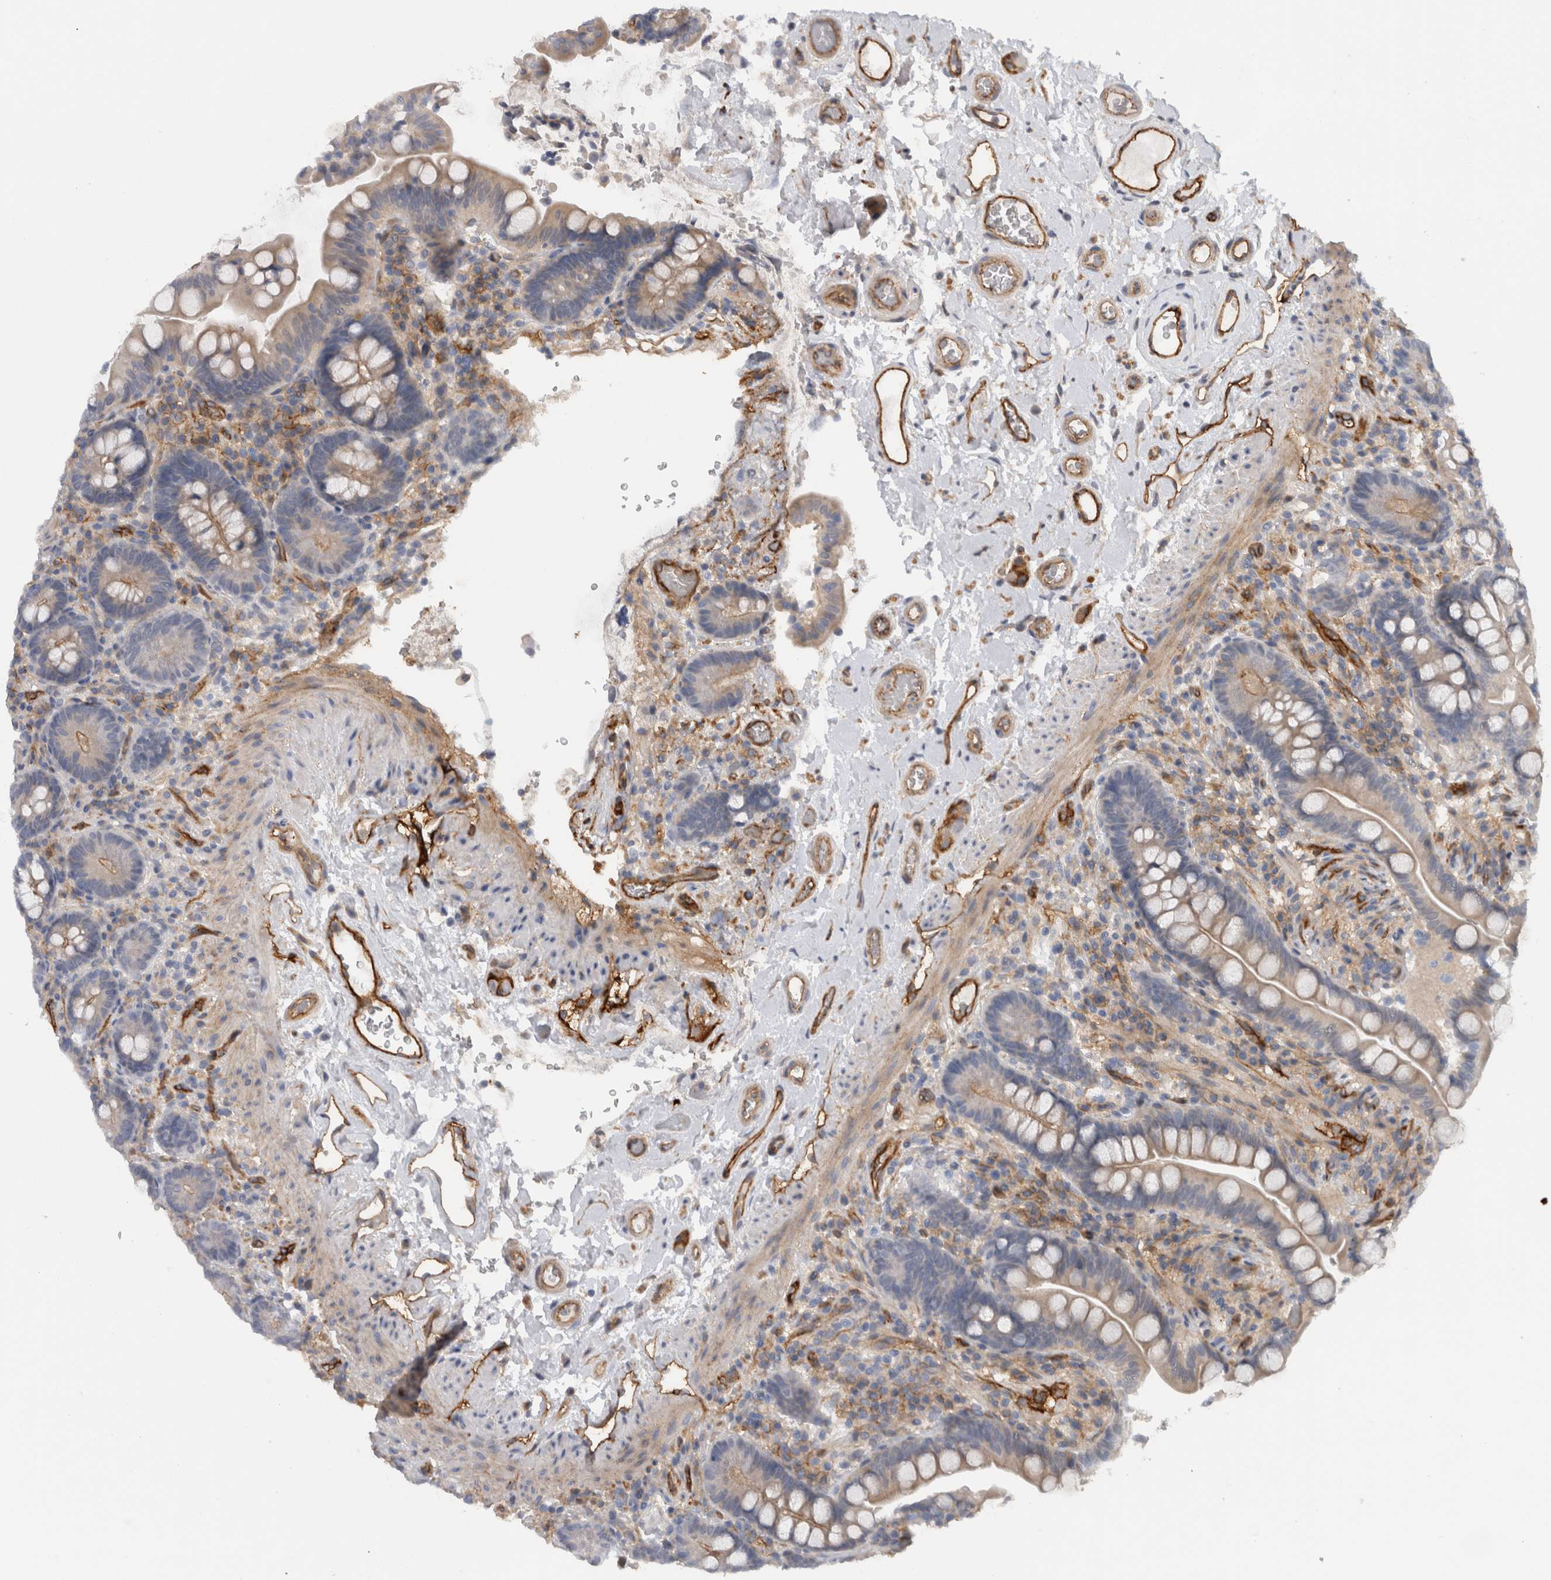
{"staining": {"intensity": "strong", "quantity": ">75%", "location": "cytoplasmic/membranous"}, "tissue": "colon", "cell_type": "Endothelial cells", "image_type": "normal", "snomed": [{"axis": "morphology", "description": "Normal tissue, NOS"}, {"axis": "topography", "description": "Smooth muscle"}, {"axis": "topography", "description": "Colon"}], "caption": "Immunohistochemistry (IHC) staining of unremarkable colon, which reveals high levels of strong cytoplasmic/membranous positivity in approximately >75% of endothelial cells indicating strong cytoplasmic/membranous protein staining. The staining was performed using DAB (brown) for protein detection and nuclei were counterstained in hematoxylin (blue).", "gene": "CD59", "patient": {"sex": "male", "age": 73}}